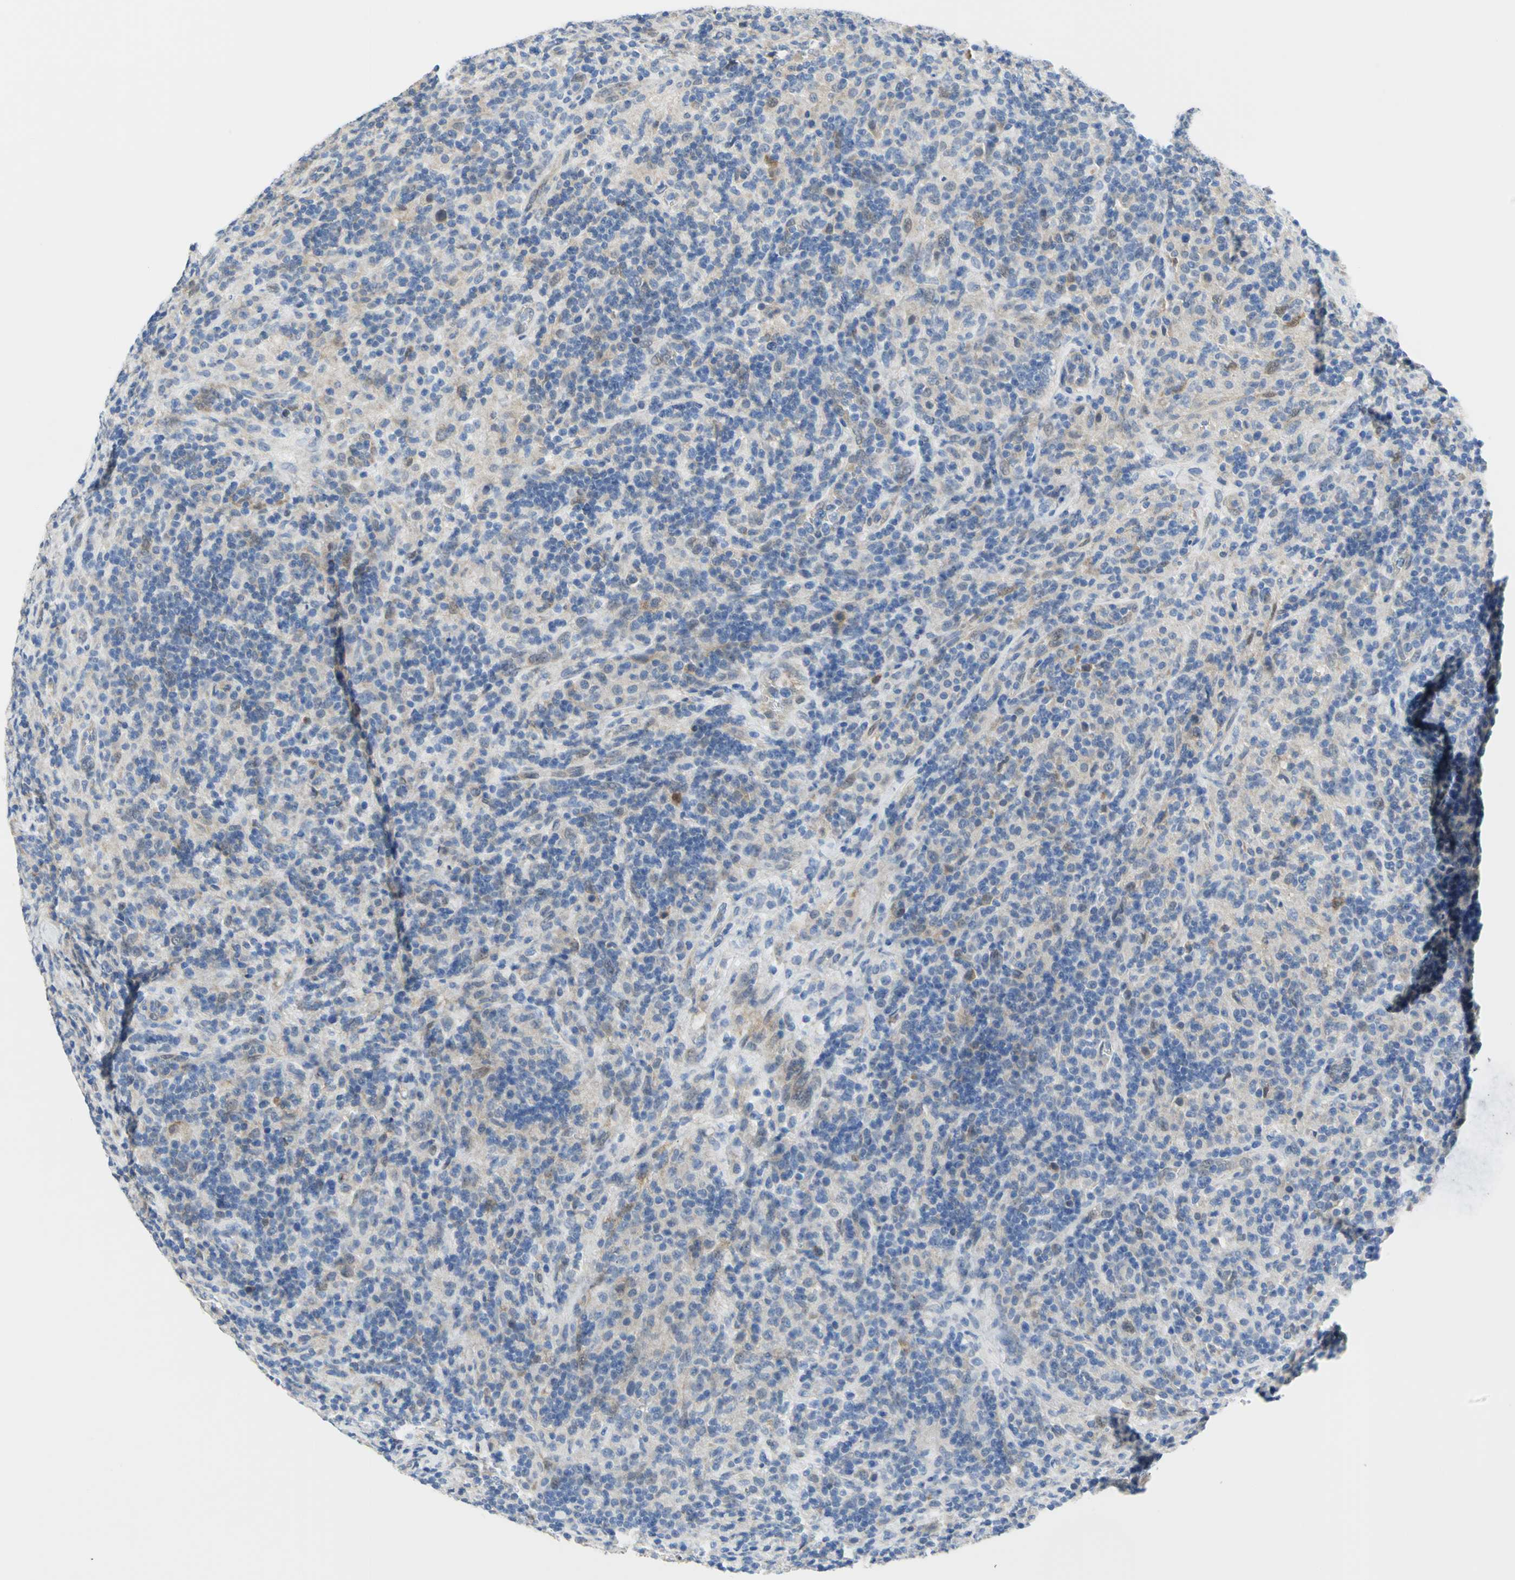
{"staining": {"intensity": "weak", "quantity": "<25%", "location": "cytoplasmic/membranous"}, "tissue": "lymphoma", "cell_type": "Tumor cells", "image_type": "cancer", "snomed": [{"axis": "morphology", "description": "Hodgkin's disease, NOS"}, {"axis": "topography", "description": "Lymph node"}], "caption": "A micrograph of human lymphoma is negative for staining in tumor cells.", "gene": "PGM3", "patient": {"sex": "male", "age": 70}}